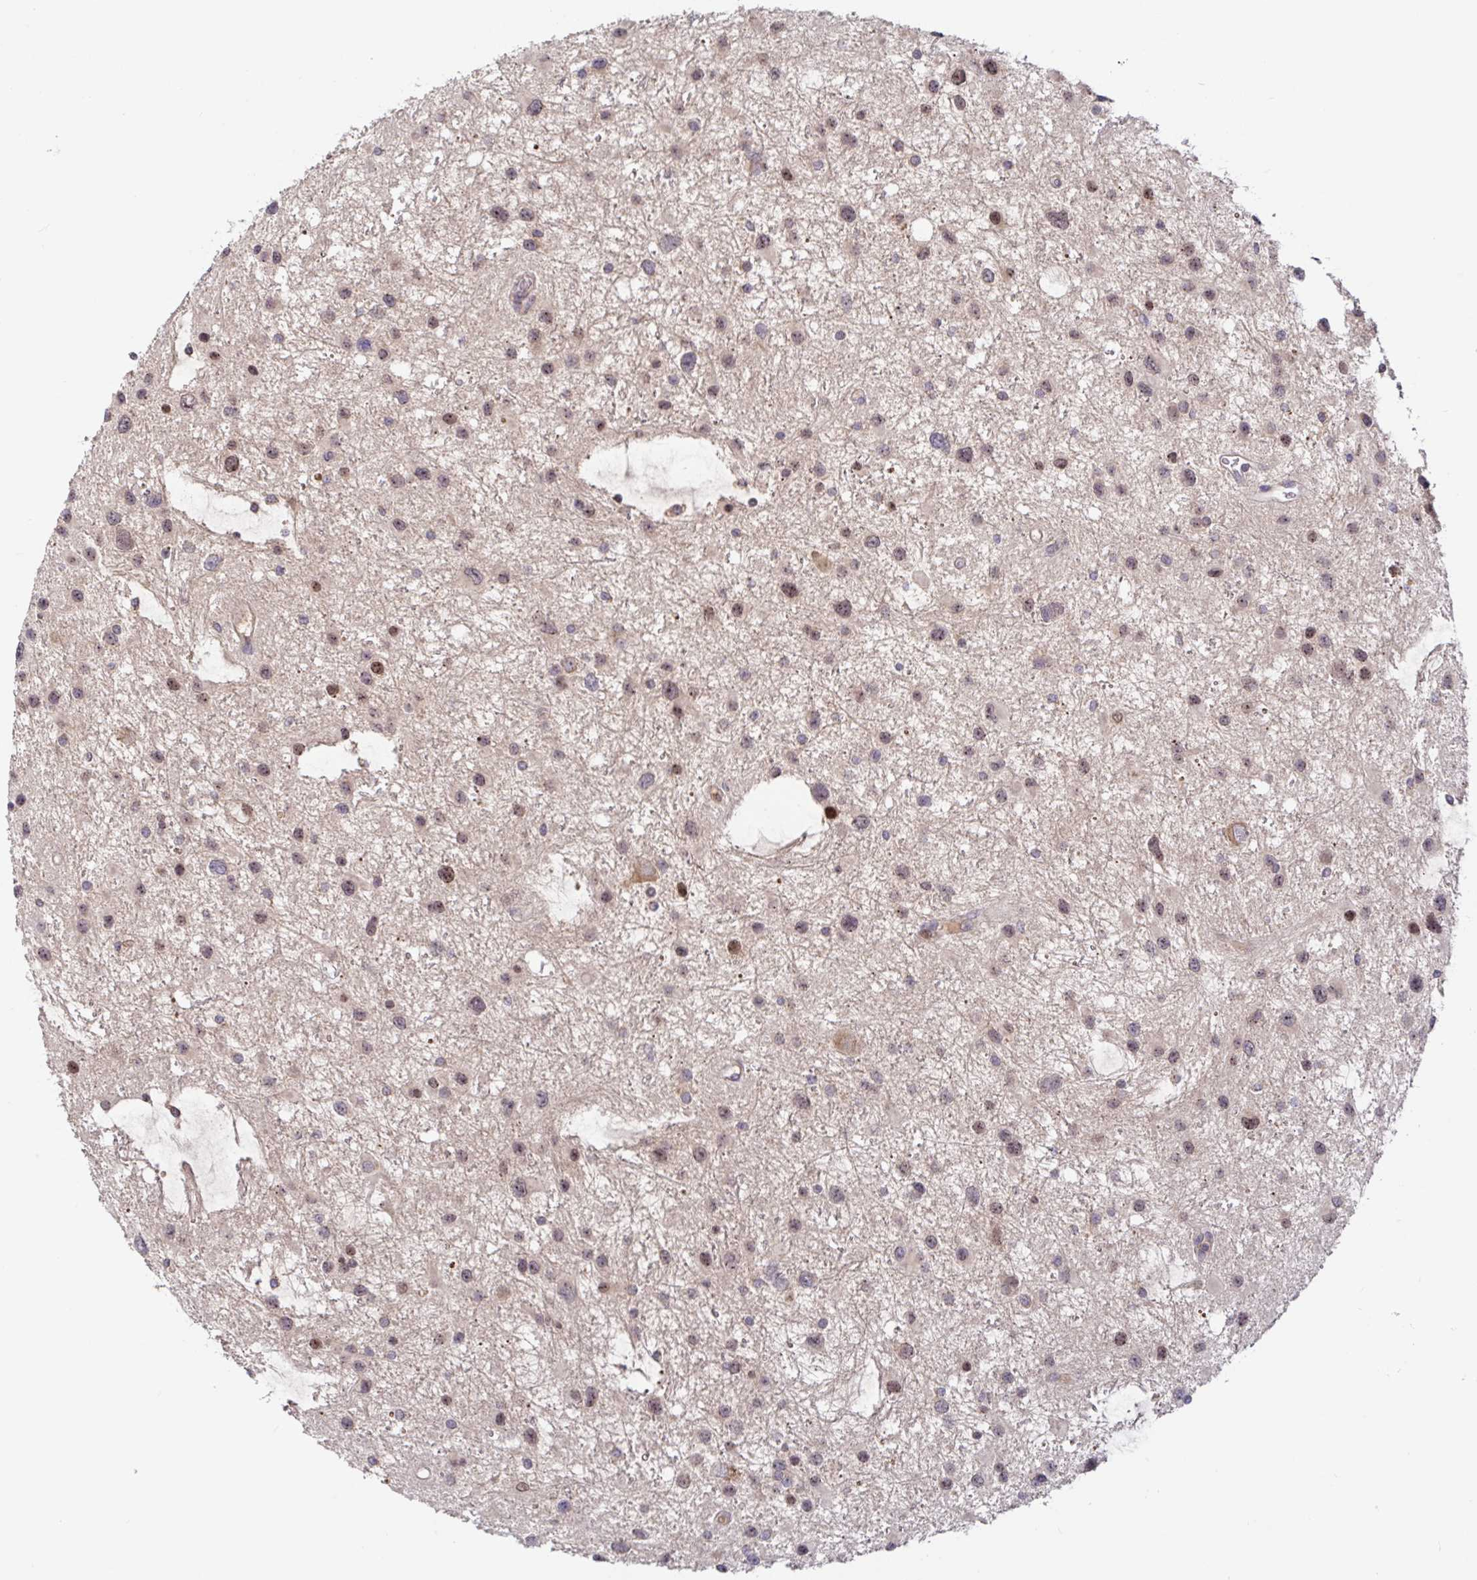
{"staining": {"intensity": "weak", "quantity": ">75%", "location": "nuclear"}, "tissue": "glioma", "cell_type": "Tumor cells", "image_type": "cancer", "snomed": [{"axis": "morphology", "description": "Glioma, malignant, Low grade"}, {"axis": "topography", "description": "Brain"}], "caption": "Glioma tissue demonstrates weak nuclear positivity in approximately >75% of tumor cells, visualized by immunohistochemistry. (IHC, brightfield microscopy, high magnification).", "gene": "LARP1", "patient": {"sex": "female", "age": 32}}